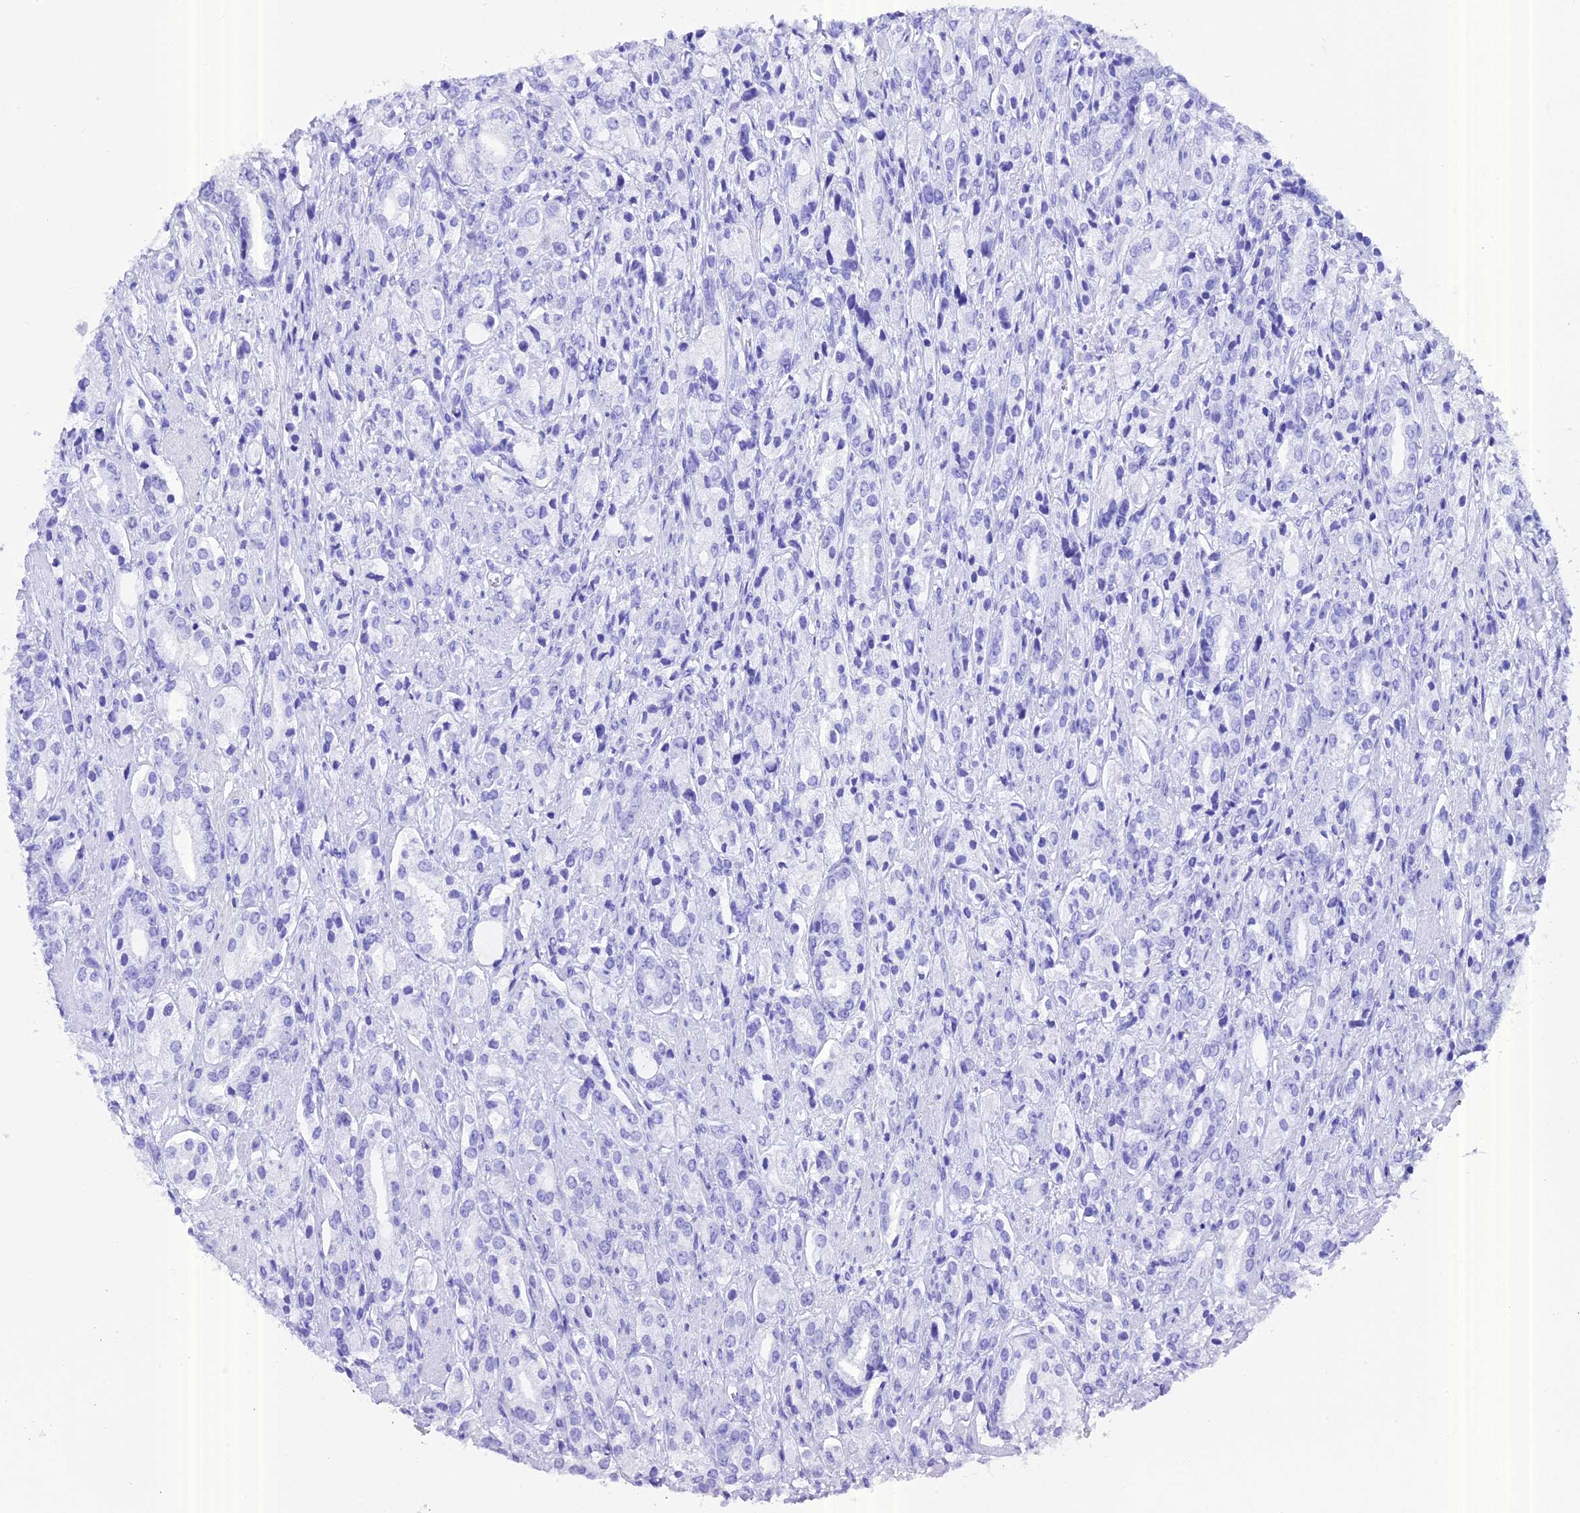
{"staining": {"intensity": "negative", "quantity": "none", "location": "none"}, "tissue": "prostate cancer", "cell_type": "Tumor cells", "image_type": "cancer", "snomed": [{"axis": "morphology", "description": "Adenocarcinoma, High grade"}, {"axis": "topography", "description": "Prostate"}], "caption": "An immunohistochemistry image of prostate adenocarcinoma (high-grade) is shown. There is no staining in tumor cells of prostate adenocarcinoma (high-grade). (Brightfield microscopy of DAB IHC at high magnification).", "gene": "CHMP2A", "patient": {"sex": "male", "age": 50}}